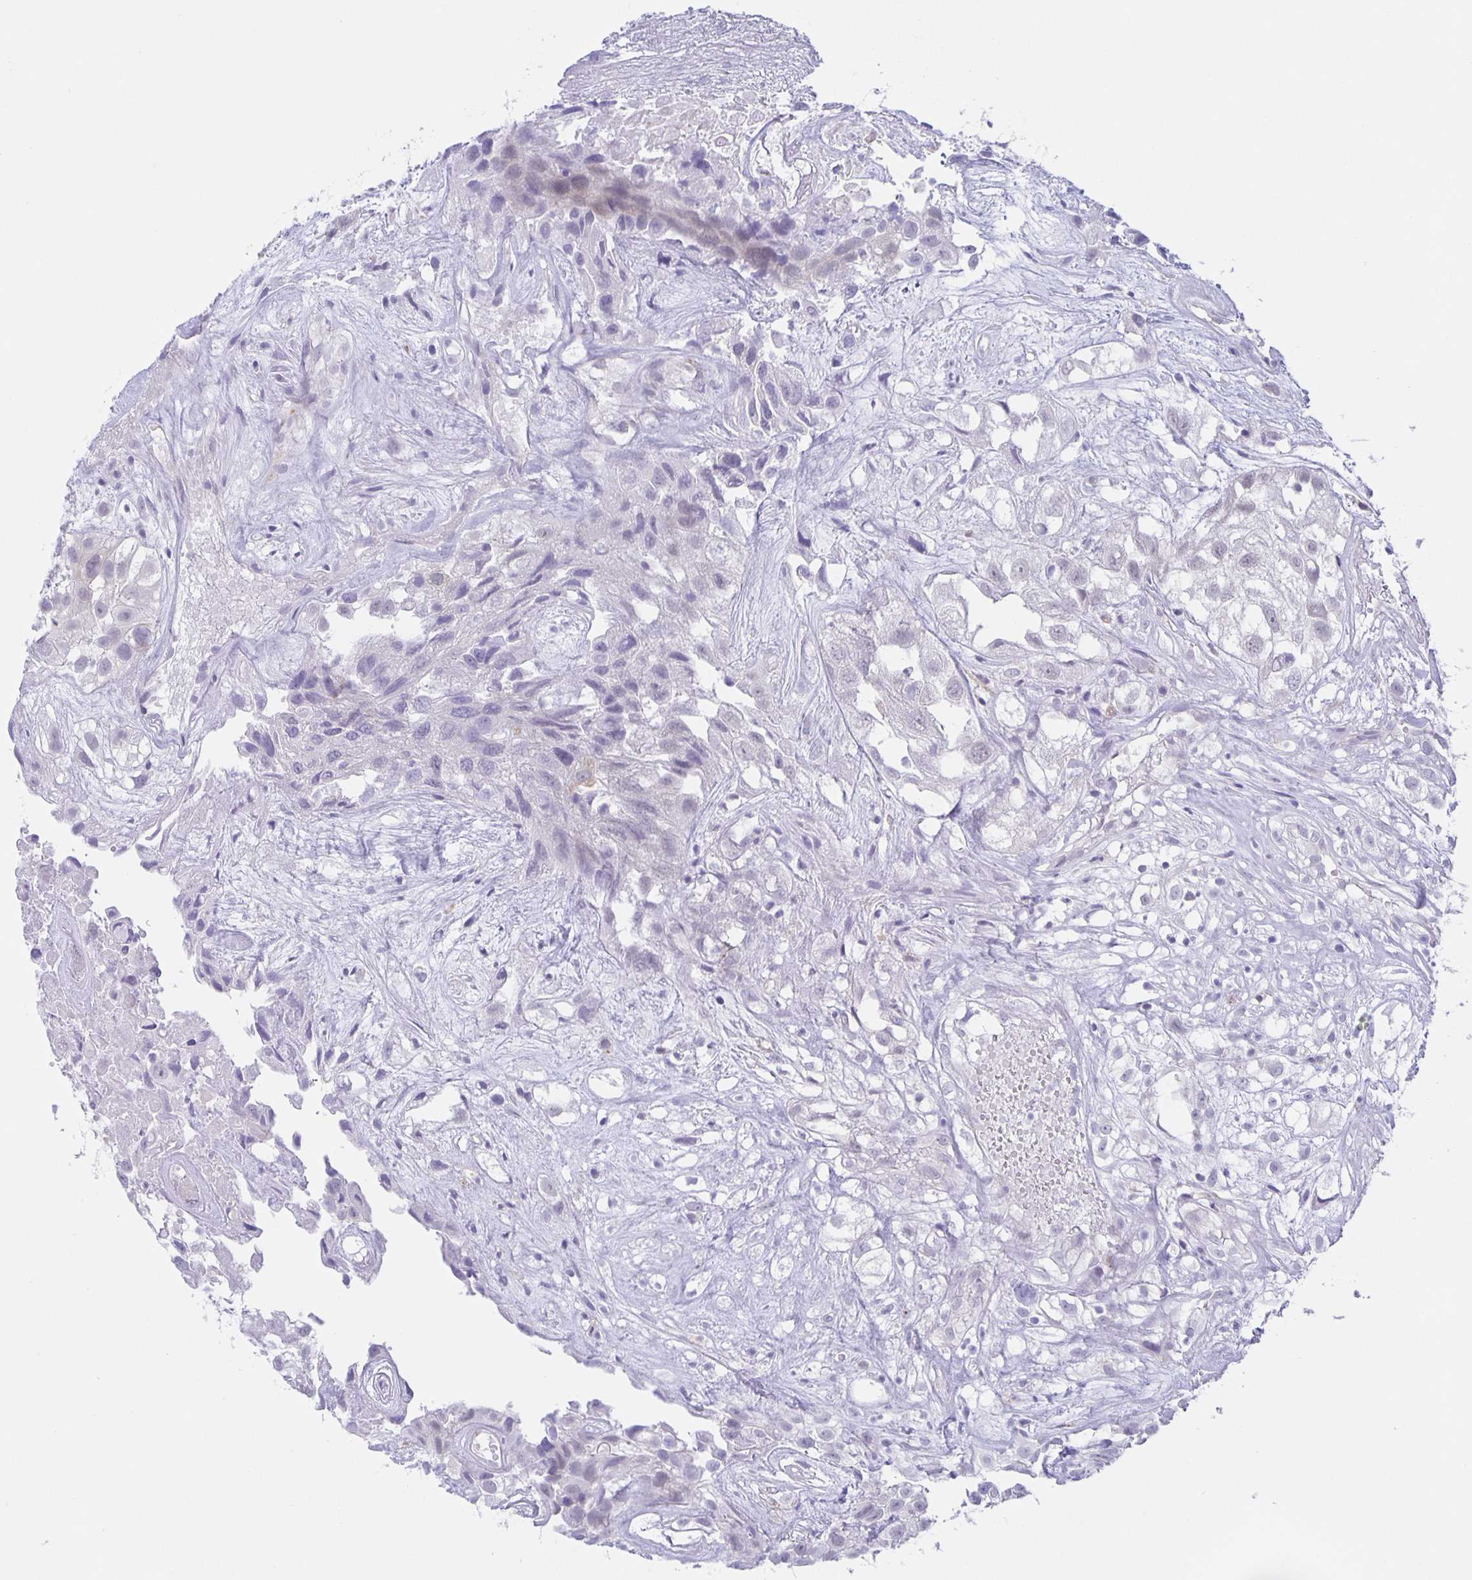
{"staining": {"intensity": "negative", "quantity": "none", "location": "none"}, "tissue": "urothelial cancer", "cell_type": "Tumor cells", "image_type": "cancer", "snomed": [{"axis": "morphology", "description": "Urothelial carcinoma, High grade"}, {"axis": "topography", "description": "Urinary bladder"}], "caption": "Histopathology image shows no significant protein staining in tumor cells of urothelial carcinoma (high-grade).", "gene": "LIPA", "patient": {"sex": "male", "age": 56}}